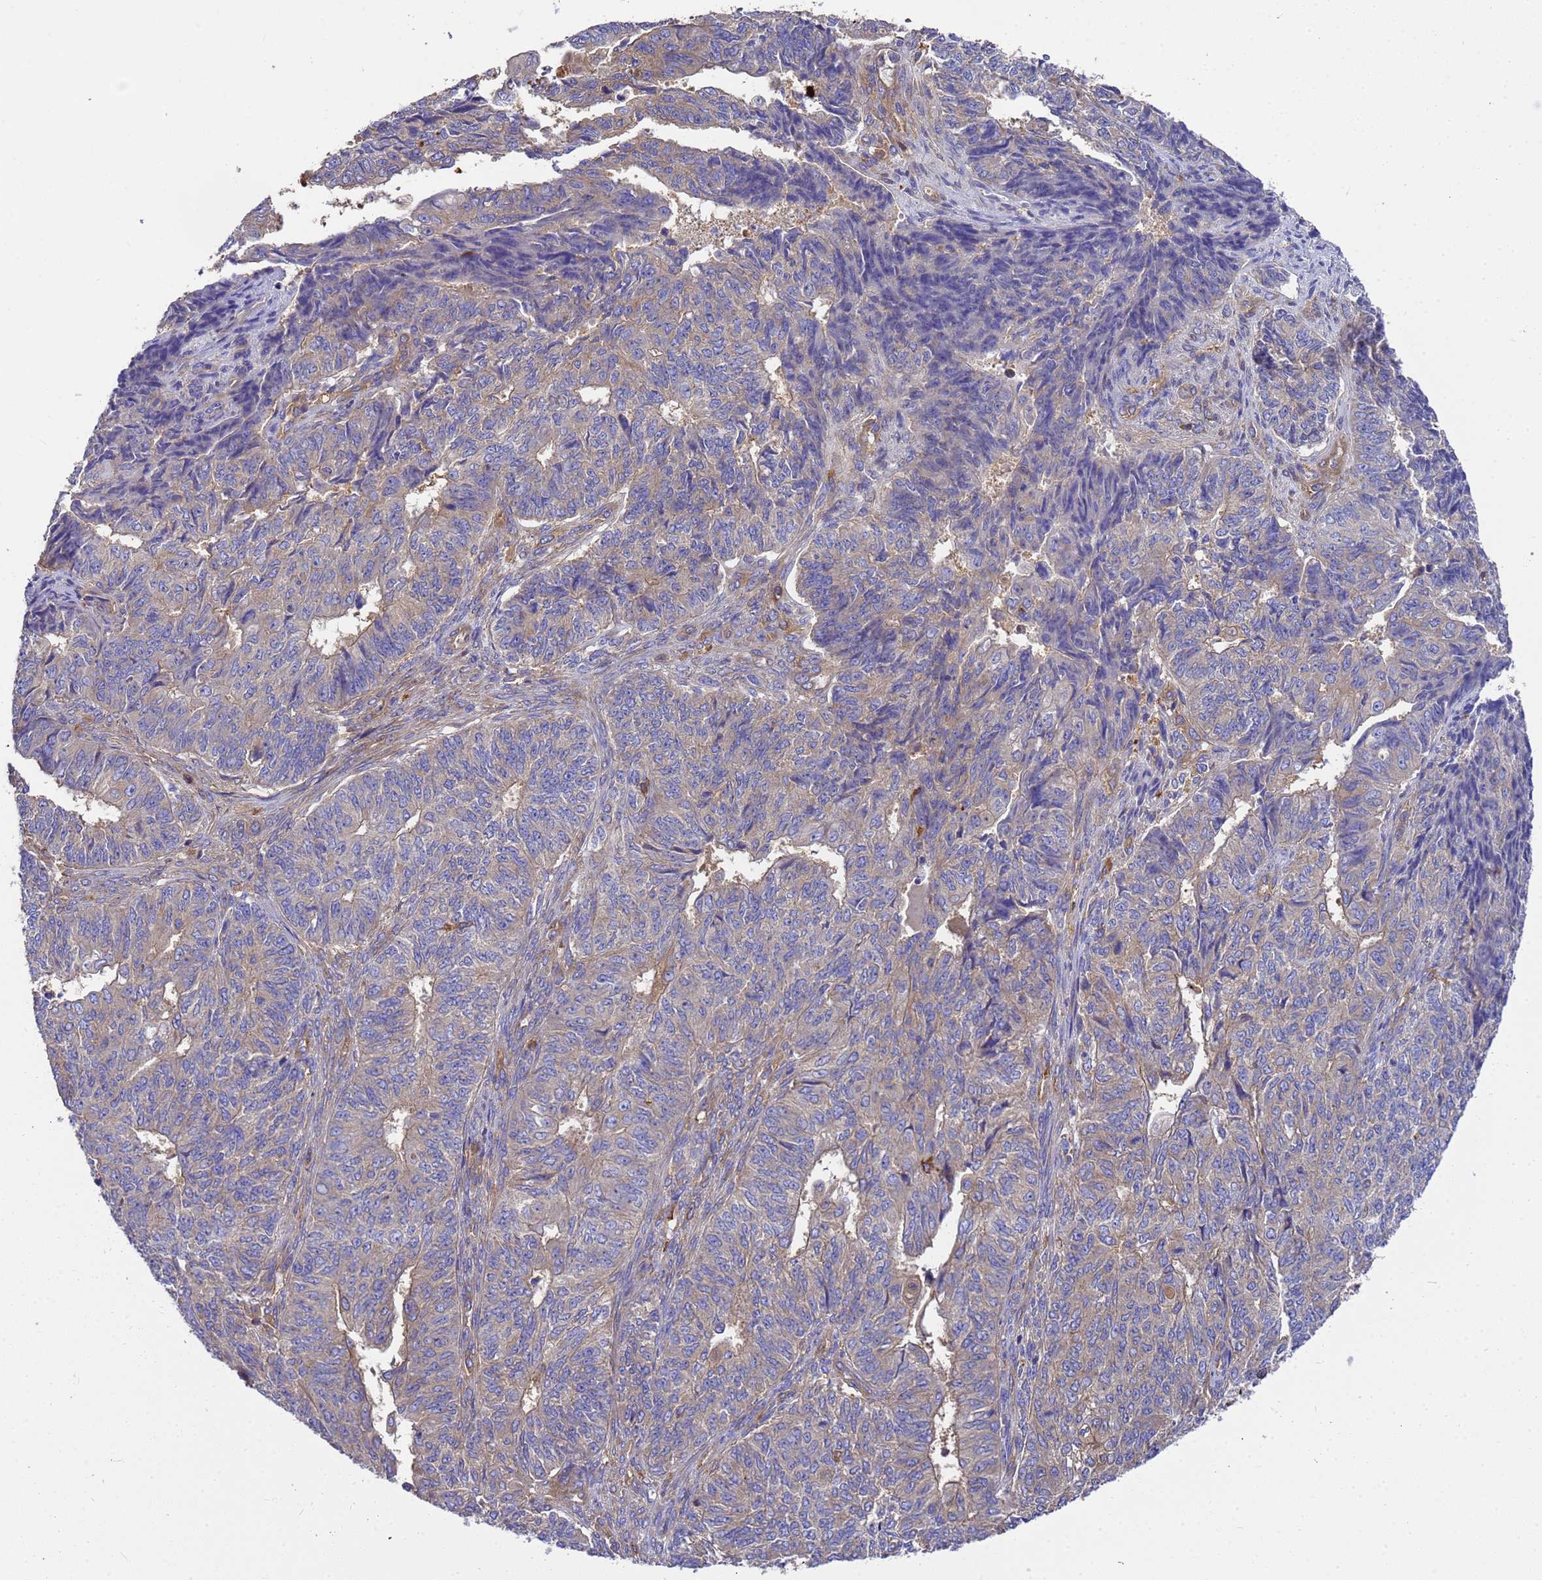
{"staining": {"intensity": "weak", "quantity": "<25%", "location": "cytoplasmic/membranous"}, "tissue": "endometrial cancer", "cell_type": "Tumor cells", "image_type": "cancer", "snomed": [{"axis": "morphology", "description": "Adenocarcinoma, NOS"}, {"axis": "topography", "description": "Endometrium"}], "caption": "High magnification brightfield microscopy of endometrial adenocarcinoma stained with DAB (brown) and counterstained with hematoxylin (blue): tumor cells show no significant positivity.", "gene": "ZNF235", "patient": {"sex": "female", "age": 32}}